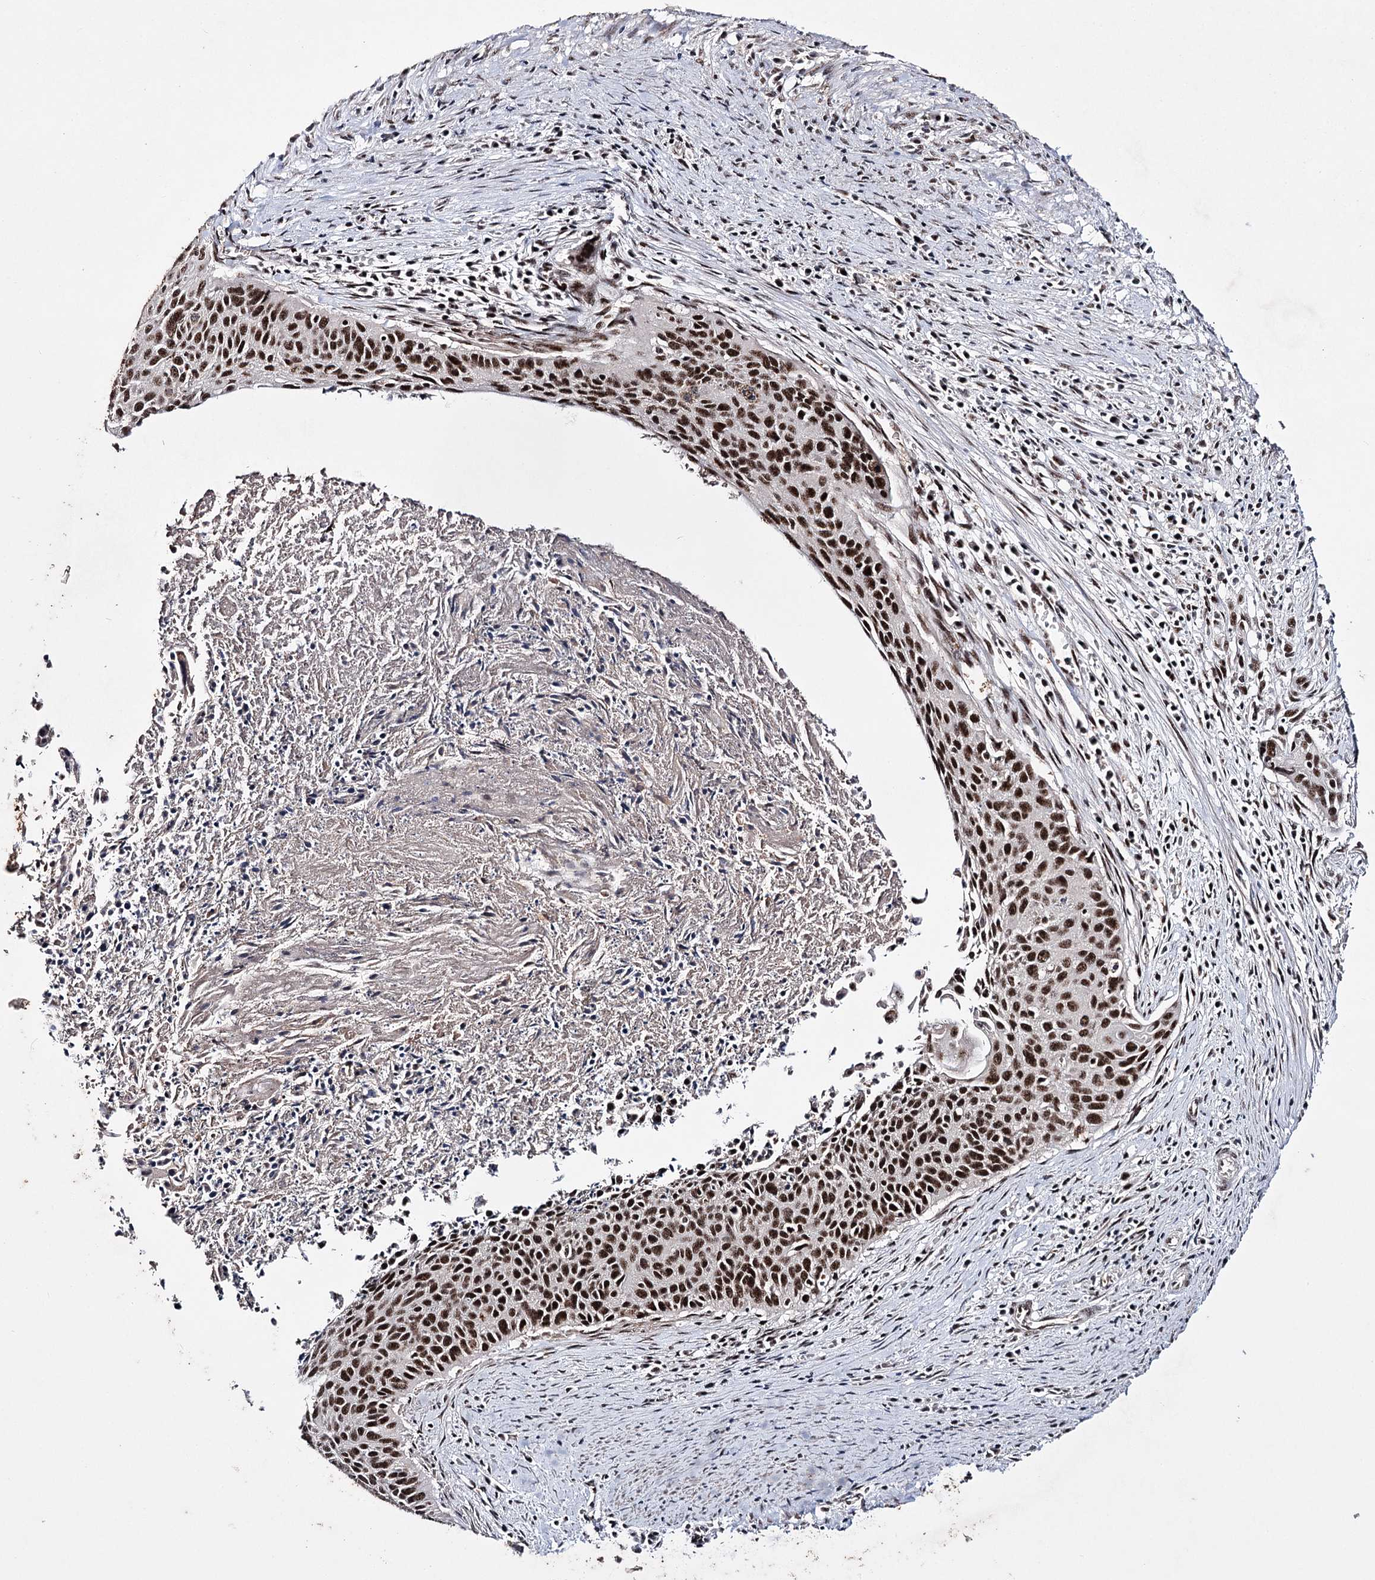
{"staining": {"intensity": "strong", "quantity": ">75%", "location": "nuclear"}, "tissue": "cervical cancer", "cell_type": "Tumor cells", "image_type": "cancer", "snomed": [{"axis": "morphology", "description": "Squamous cell carcinoma, NOS"}, {"axis": "topography", "description": "Cervix"}], "caption": "The image exhibits staining of cervical squamous cell carcinoma, revealing strong nuclear protein expression (brown color) within tumor cells.", "gene": "PRPF40A", "patient": {"sex": "female", "age": 55}}